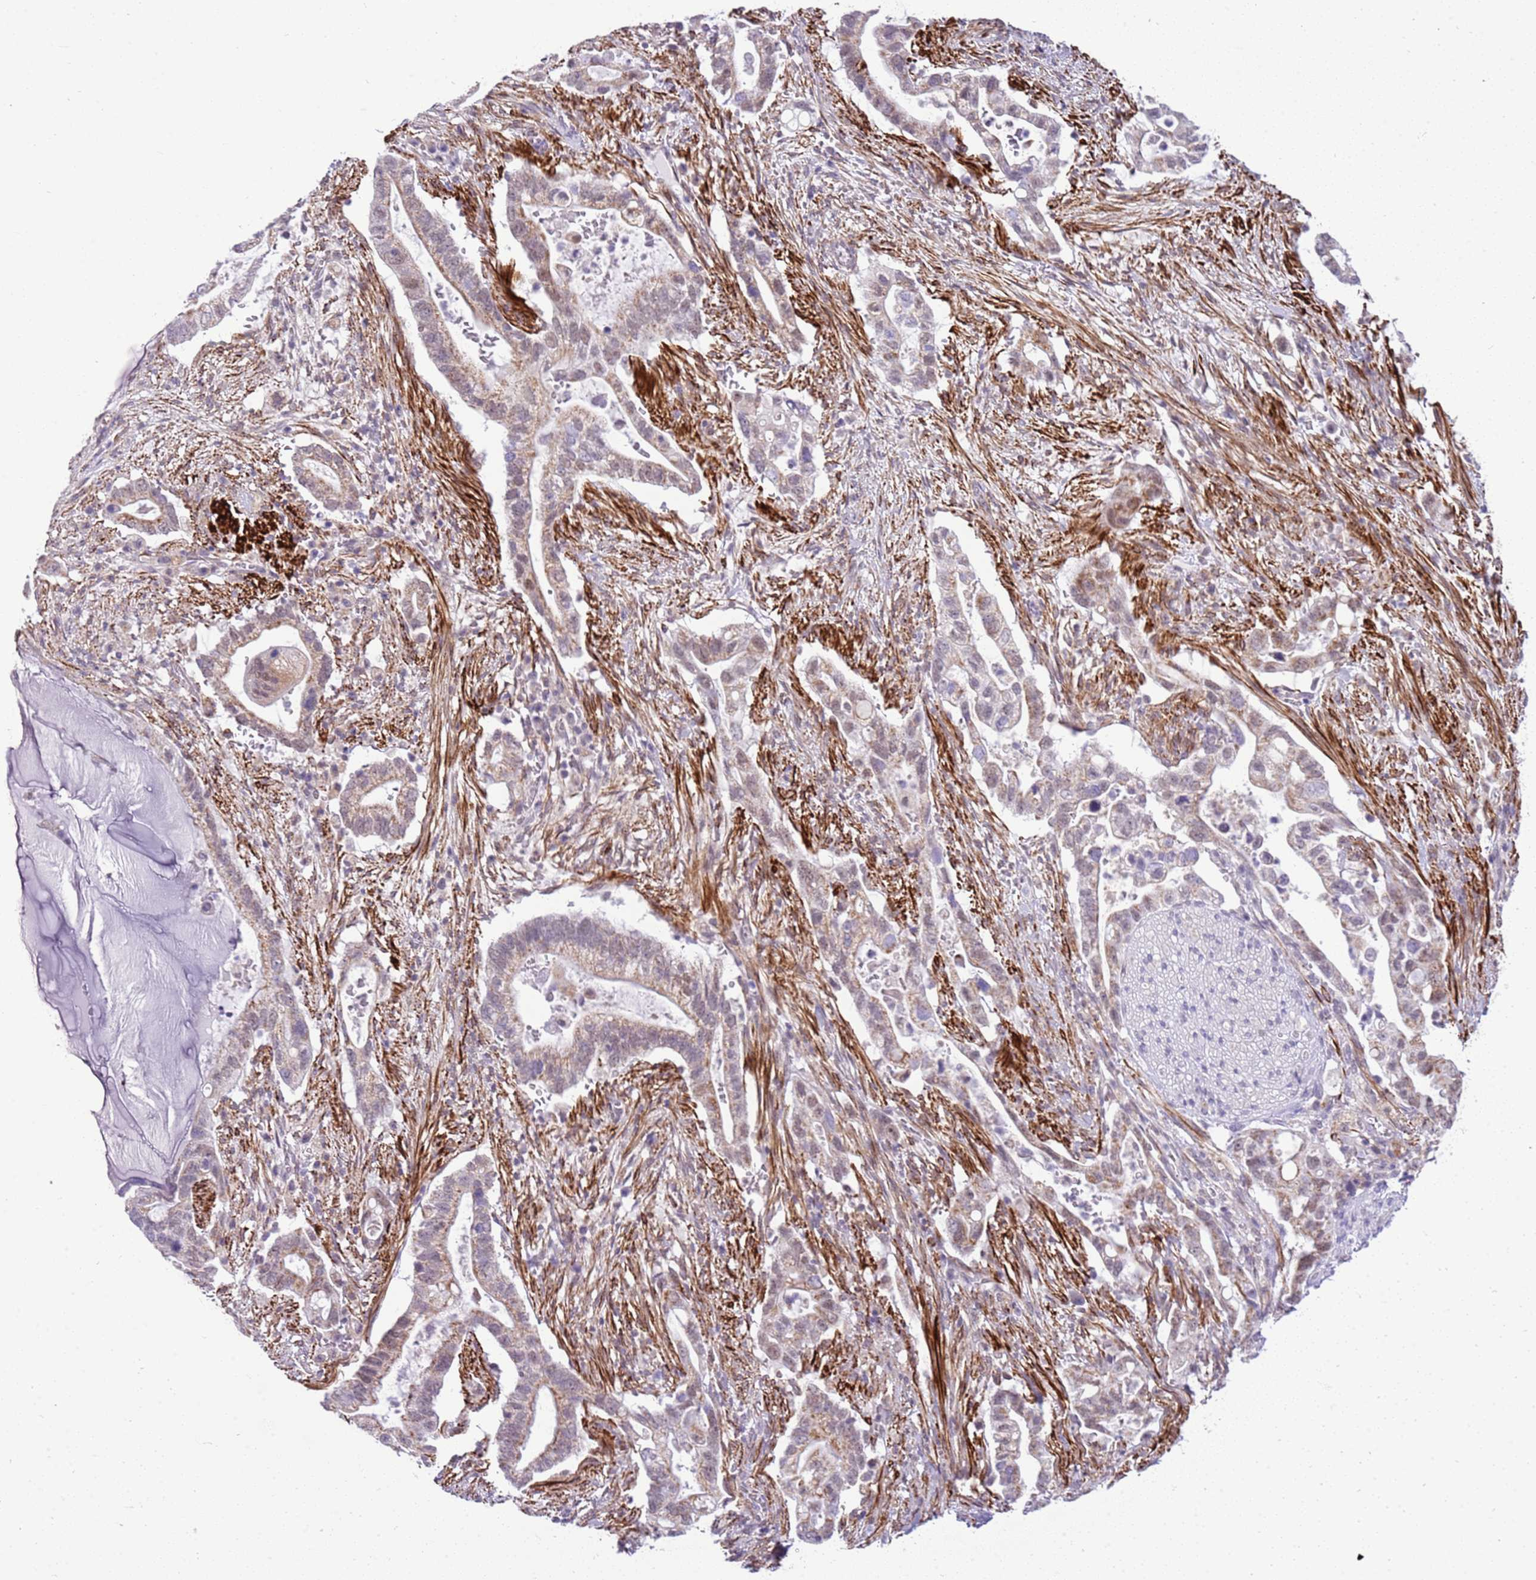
{"staining": {"intensity": "weak", "quantity": "<25%", "location": "cytoplasmic/membranous"}, "tissue": "pancreatic cancer", "cell_type": "Tumor cells", "image_type": "cancer", "snomed": [{"axis": "morphology", "description": "Adenocarcinoma, NOS"}, {"axis": "topography", "description": "Pancreas"}], "caption": "Human pancreatic cancer stained for a protein using immunohistochemistry reveals no staining in tumor cells.", "gene": "SMIM4", "patient": {"sex": "female", "age": 72}}